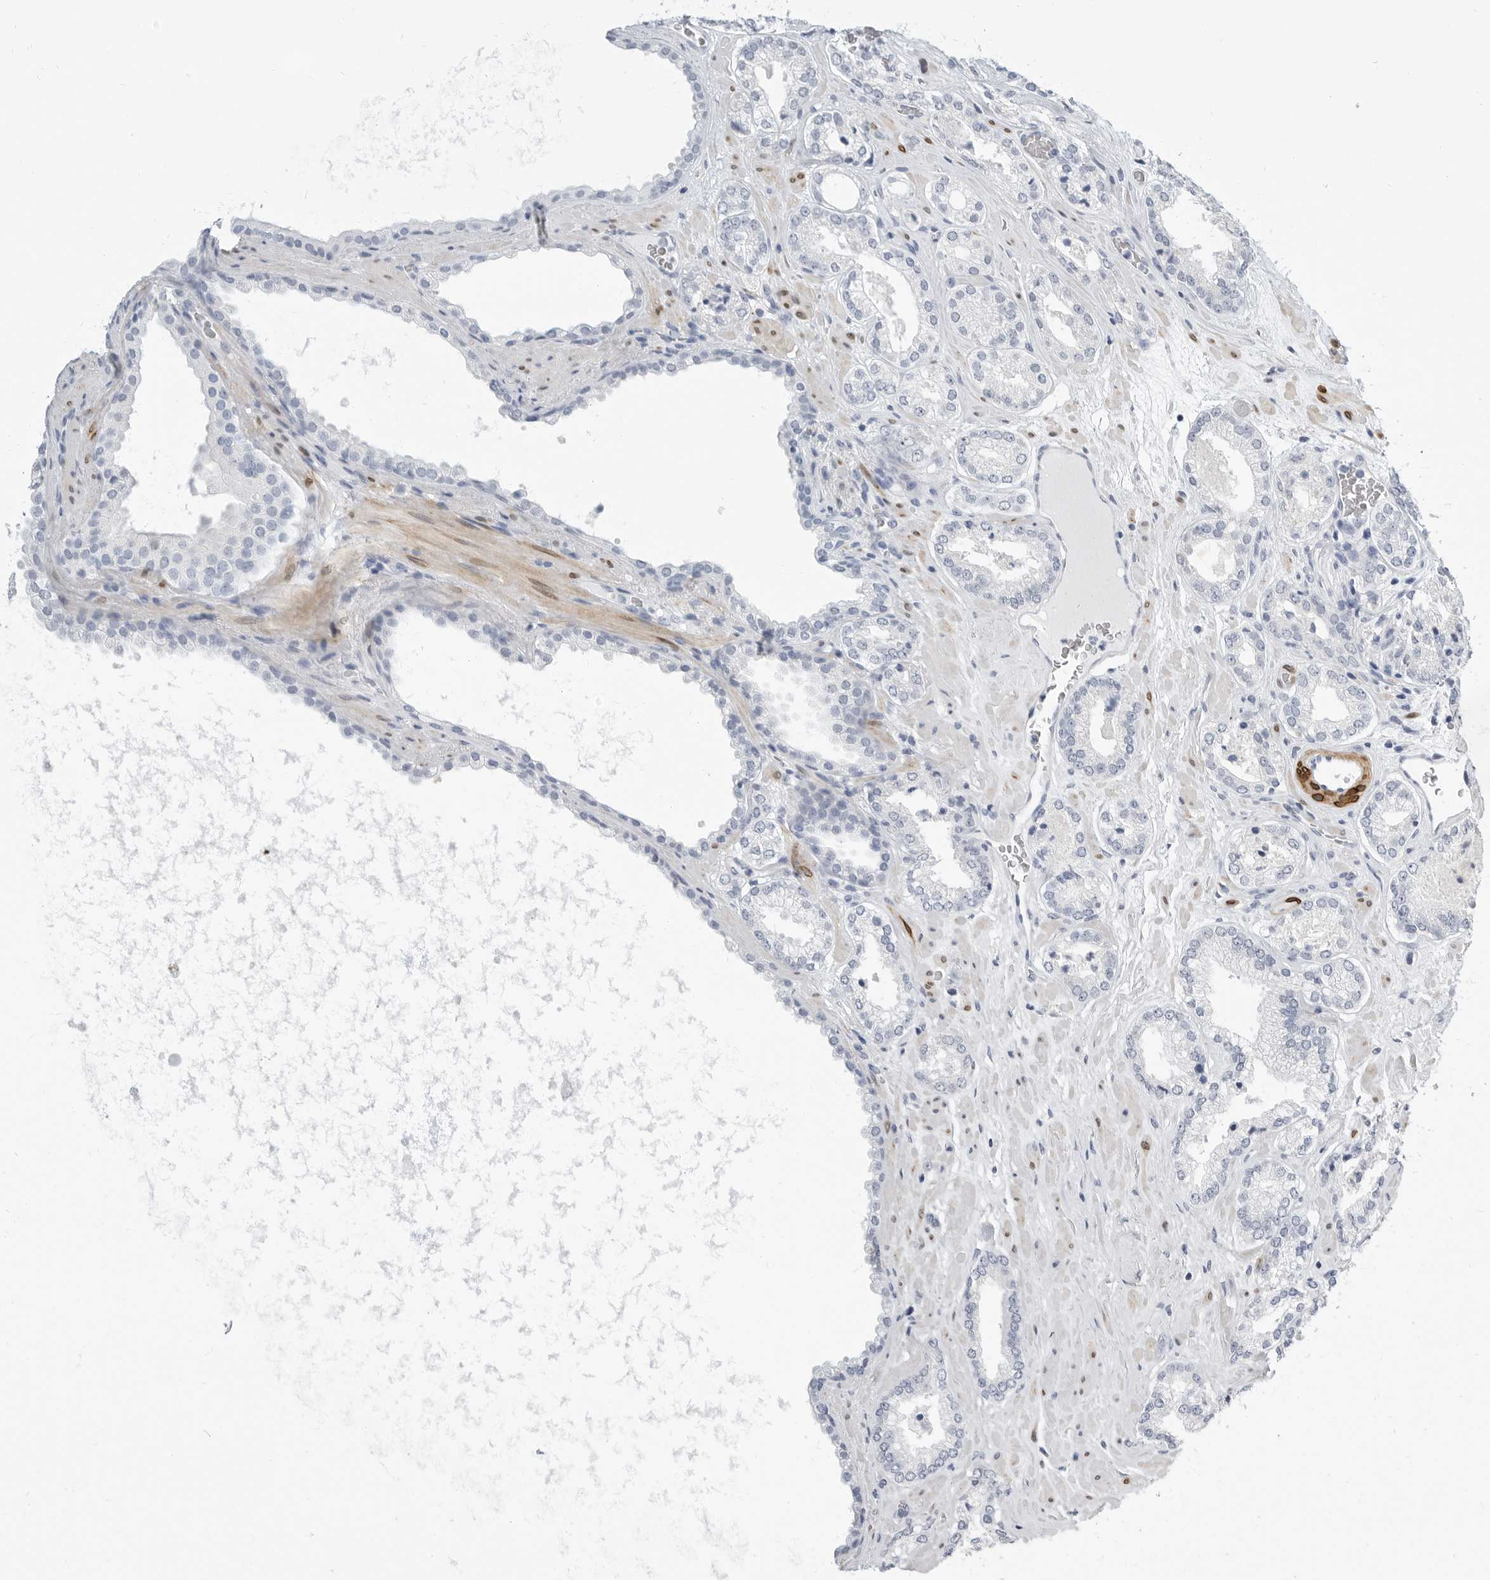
{"staining": {"intensity": "negative", "quantity": "none", "location": "none"}, "tissue": "prostate cancer", "cell_type": "Tumor cells", "image_type": "cancer", "snomed": [{"axis": "morphology", "description": "Adenocarcinoma, Low grade"}, {"axis": "topography", "description": "Prostate"}], "caption": "DAB immunohistochemical staining of human adenocarcinoma (low-grade) (prostate) displays no significant staining in tumor cells.", "gene": "PLN", "patient": {"sex": "male", "age": 62}}